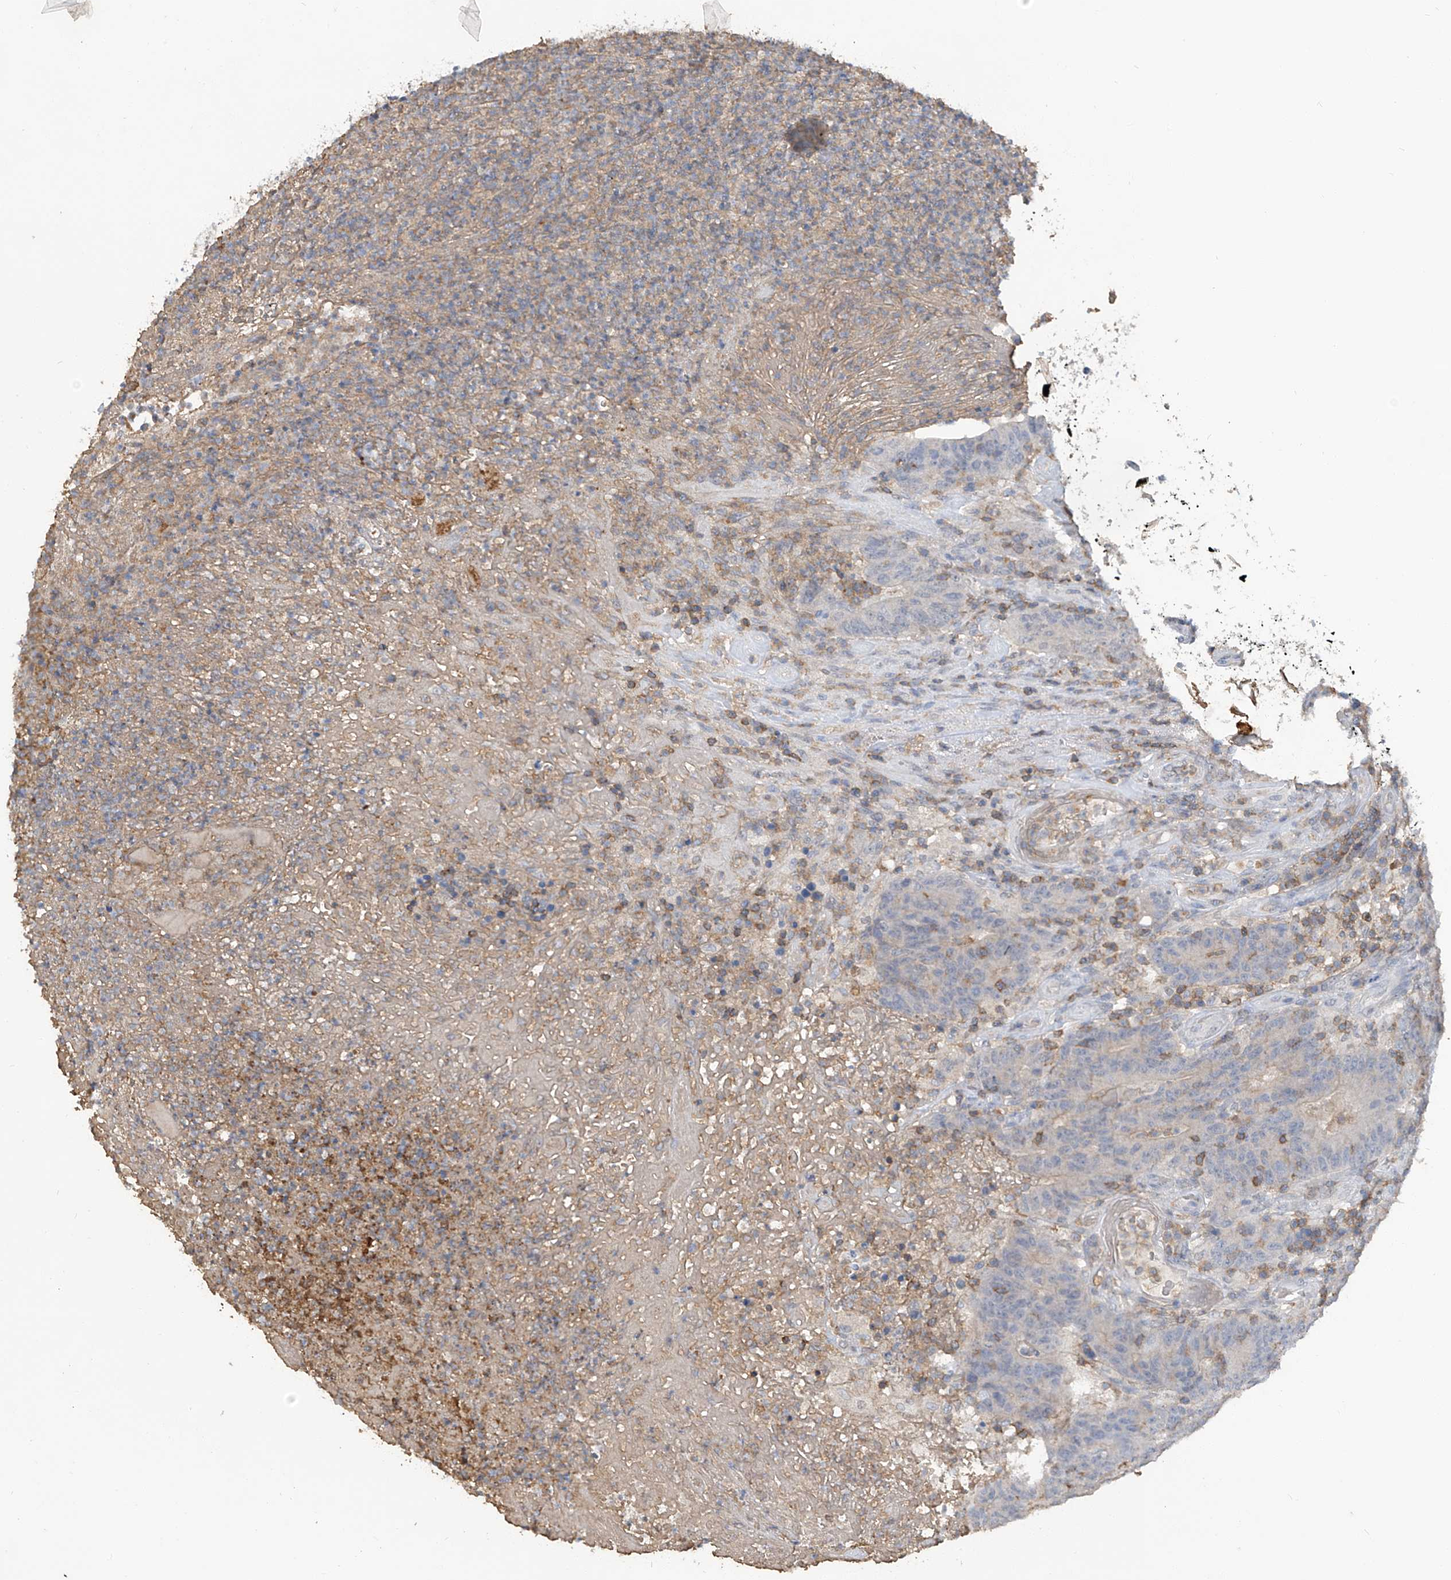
{"staining": {"intensity": "negative", "quantity": "none", "location": "none"}, "tissue": "colorectal cancer", "cell_type": "Tumor cells", "image_type": "cancer", "snomed": [{"axis": "morphology", "description": "Normal tissue, NOS"}, {"axis": "morphology", "description": "Adenocarcinoma, NOS"}, {"axis": "topography", "description": "Colon"}], "caption": "Tumor cells are negative for brown protein staining in colorectal cancer (adenocarcinoma).", "gene": "HAS3", "patient": {"sex": "female", "age": 75}}